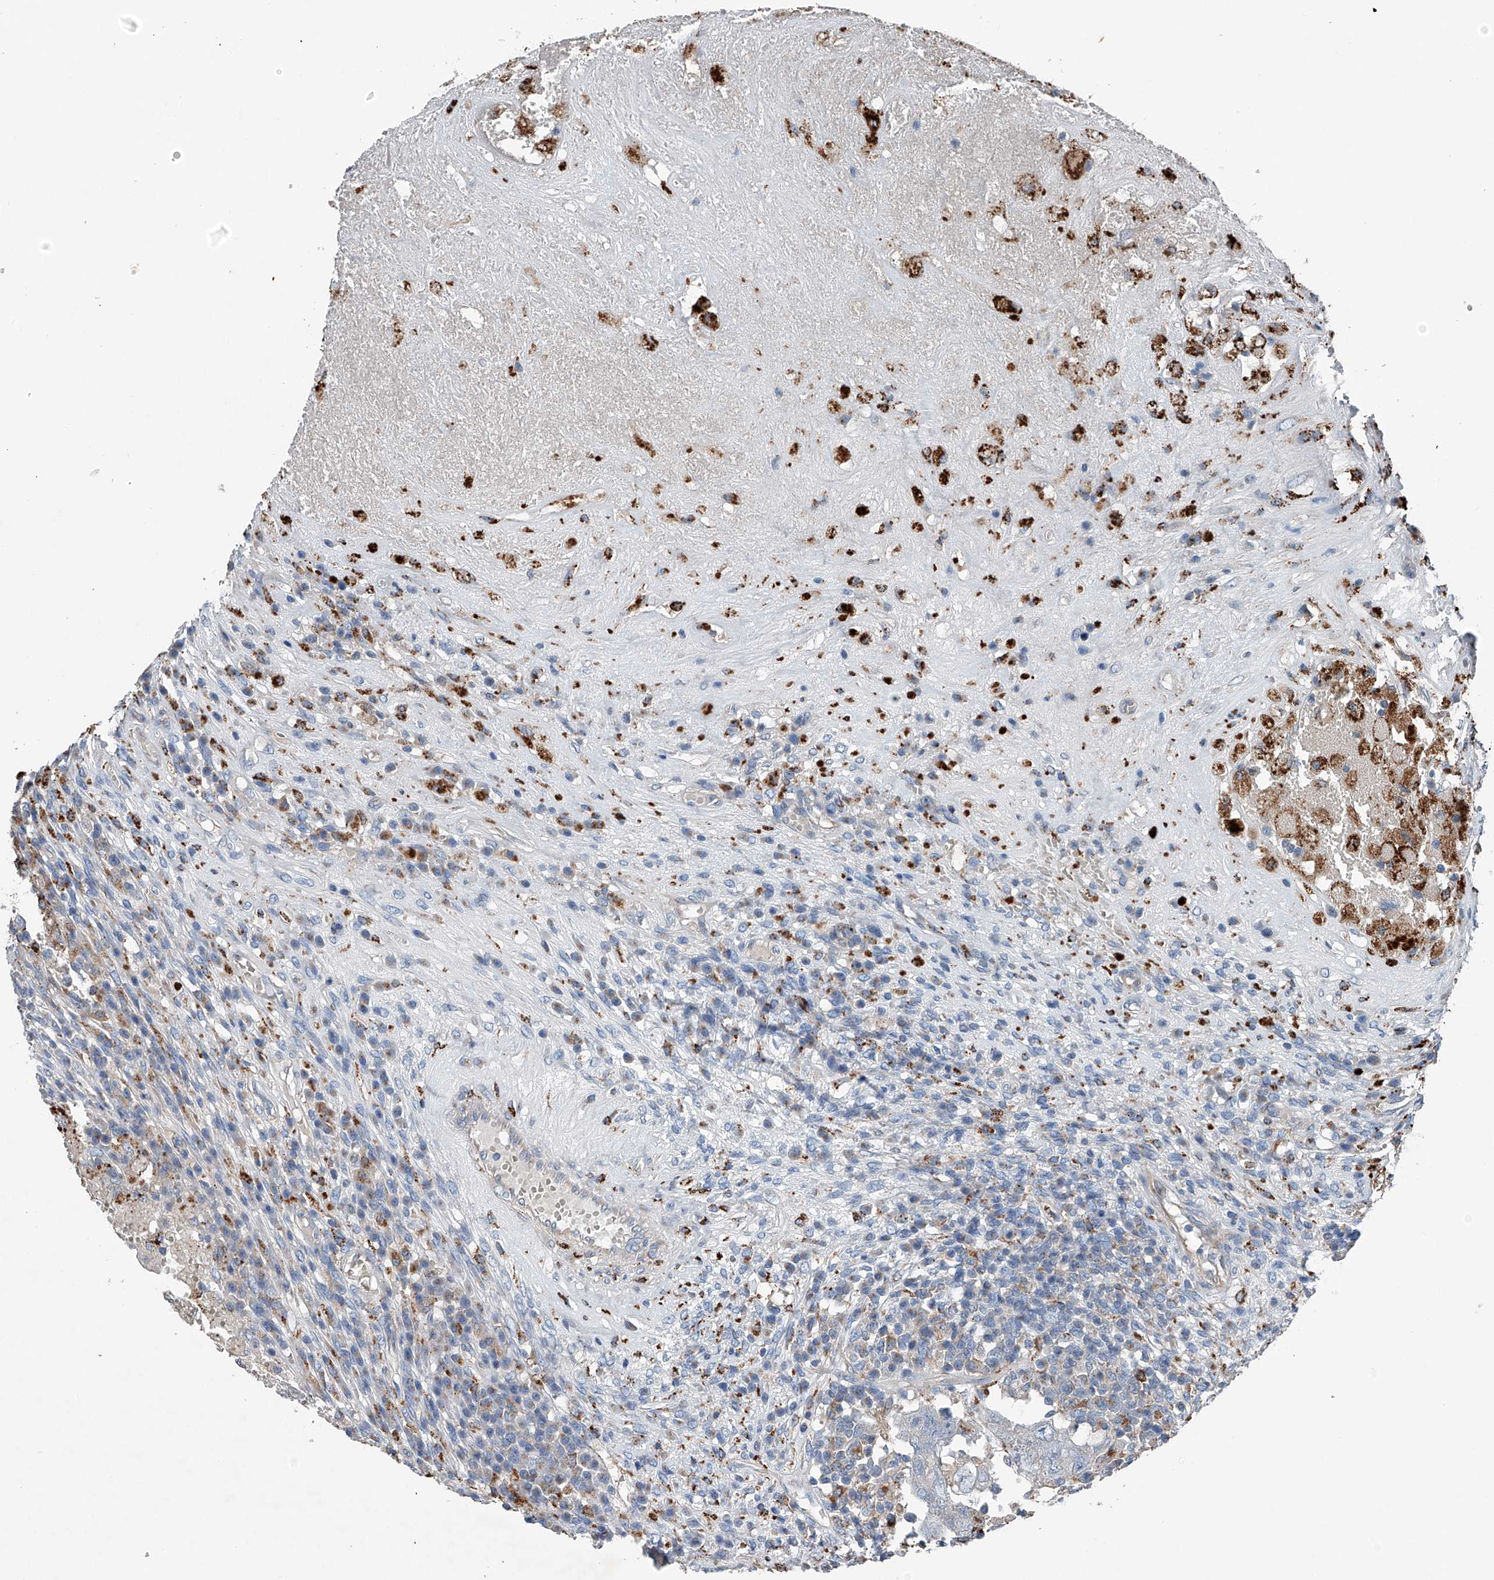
{"staining": {"intensity": "negative", "quantity": "none", "location": "none"}, "tissue": "testis cancer", "cell_type": "Tumor cells", "image_type": "cancer", "snomed": [{"axis": "morphology", "description": "Carcinoma, Embryonal, NOS"}, {"axis": "topography", "description": "Testis"}], "caption": "The histopathology image displays no staining of tumor cells in testis cancer (embryonal carcinoma). The staining is performed using DAB (3,3'-diaminobenzidine) brown chromogen with nuclei counter-stained in using hematoxylin.", "gene": "ZNF772", "patient": {"sex": "male", "age": 26}}